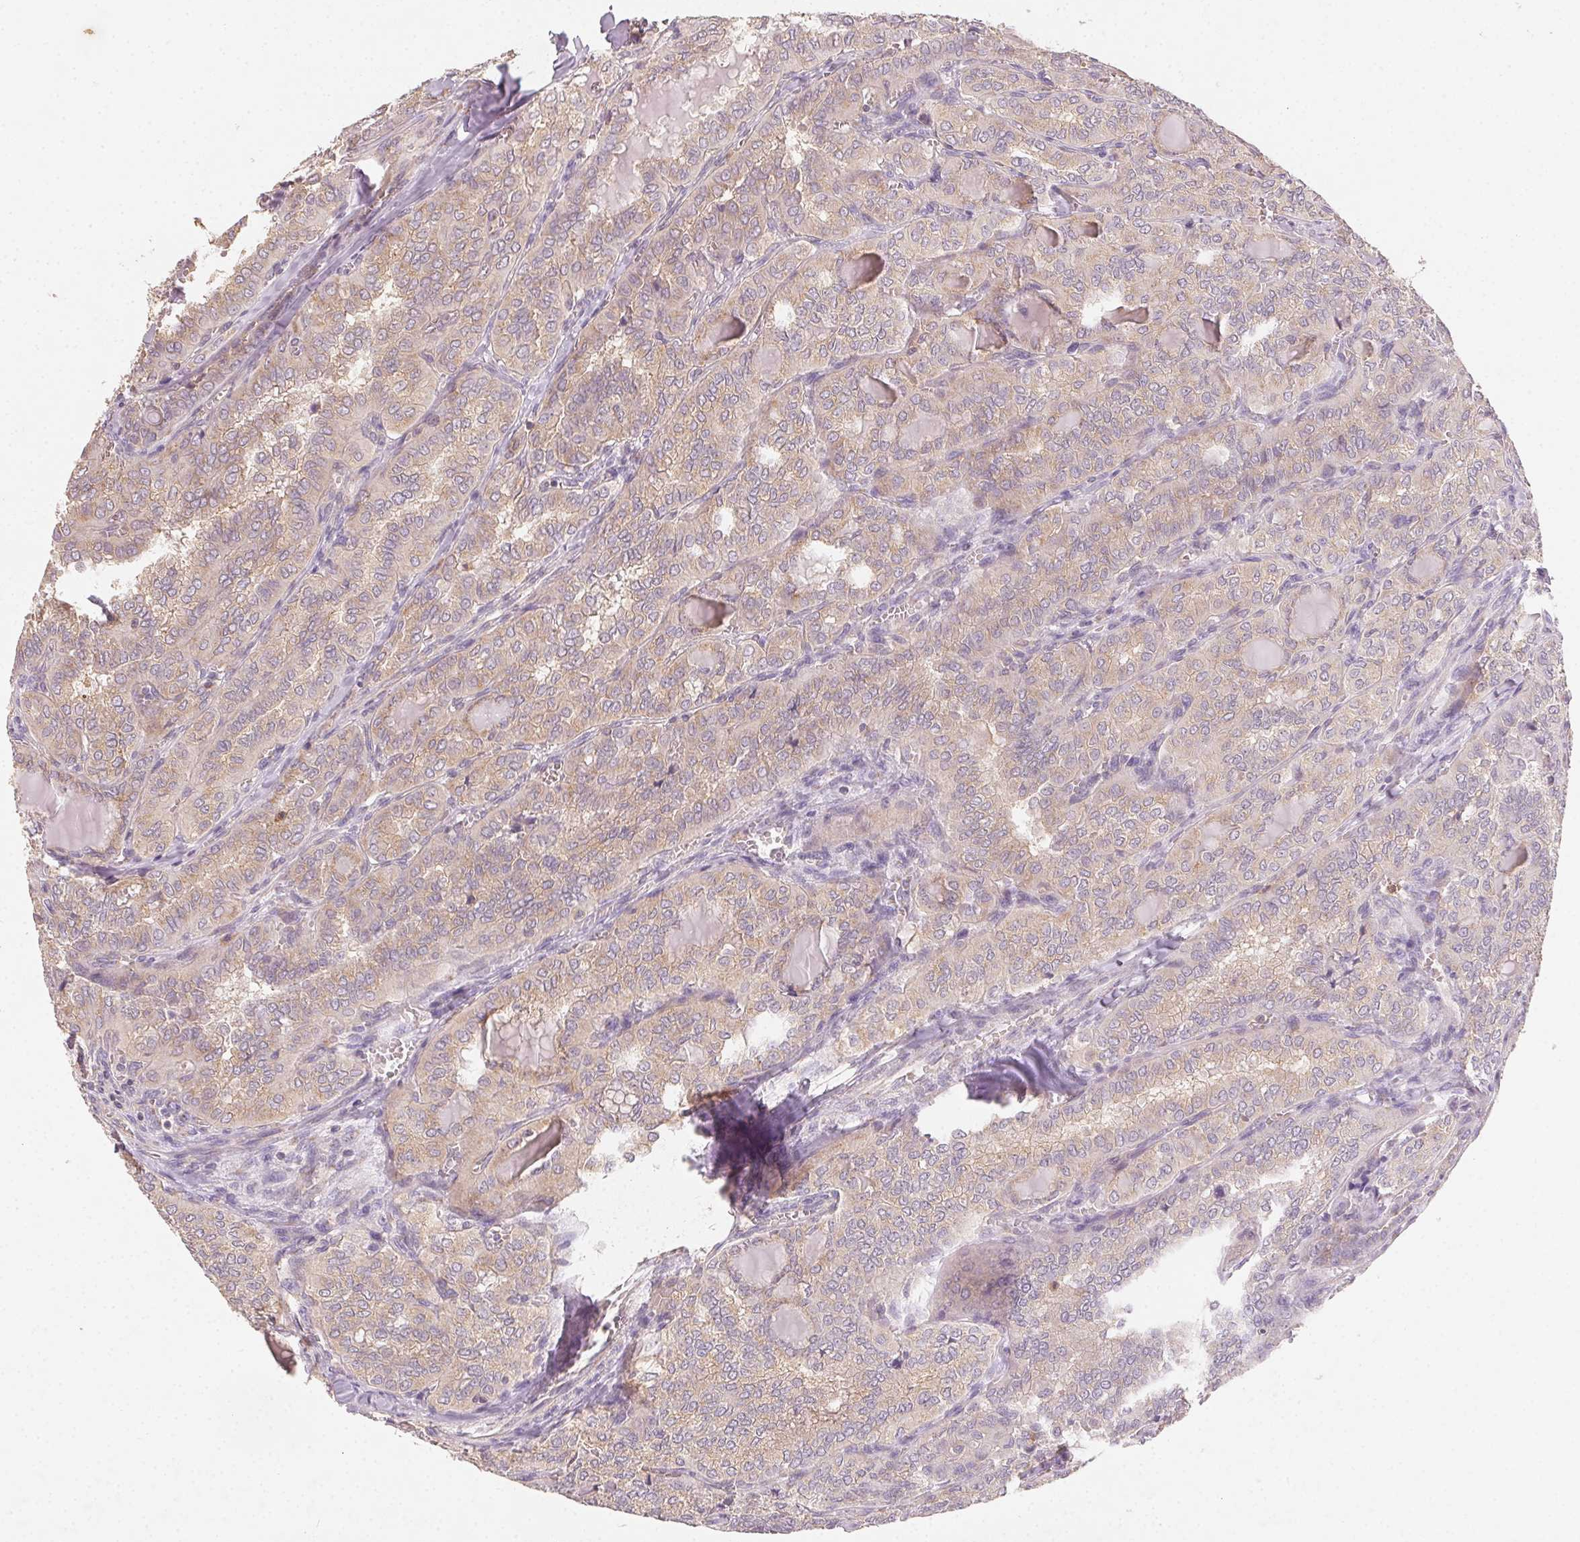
{"staining": {"intensity": "weak", "quantity": ">75%", "location": "cytoplasmic/membranous"}, "tissue": "thyroid cancer", "cell_type": "Tumor cells", "image_type": "cancer", "snomed": [{"axis": "morphology", "description": "Papillary adenocarcinoma, NOS"}, {"axis": "topography", "description": "Thyroid gland"}], "caption": "Immunohistochemical staining of human thyroid cancer (papillary adenocarcinoma) demonstrates low levels of weak cytoplasmic/membranous staining in about >75% of tumor cells. Using DAB (brown) and hematoxylin (blue) stains, captured at high magnification using brightfield microscopy.", "gene": "AP1S1", "patient": {"sex": "female", "age": 41}}